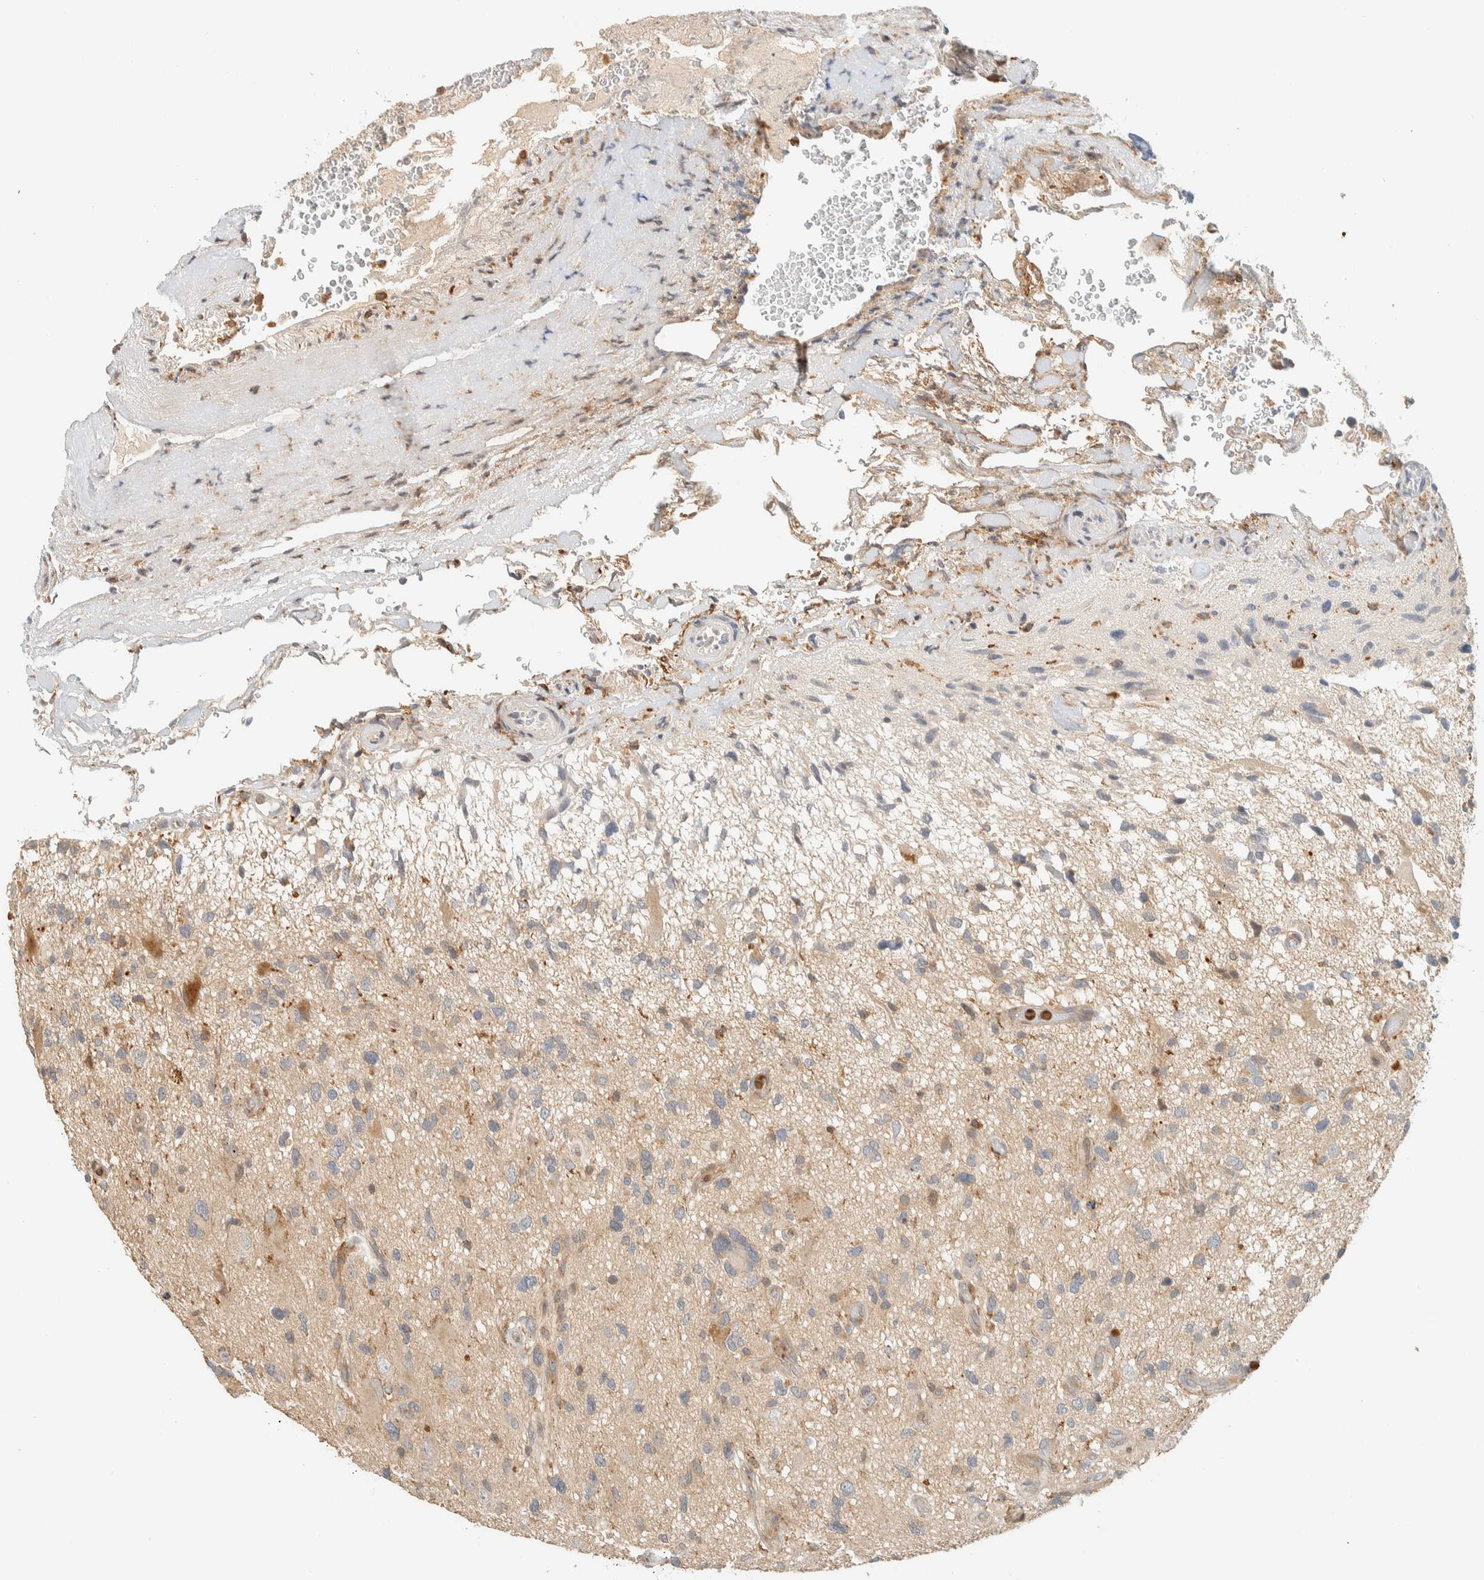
{"staining": {"intensity": "weak", "quantity": "<25%", "location": "cytoplasmic/membranous"}, "tissue": "glioma", "cell_type": "Tumor cells", "image_type": "cancer", "snomed": [{"axis": "morphology", "description": "Glioma, malignant, High grade"}, {"axis": "topography", "description": "Brain"}], "caption": "Photomicrograph shows no significant protein staining in tumor cells of glioma.", "gene": "CCDC171", "patient": {"sex": "male", "age": 33}}